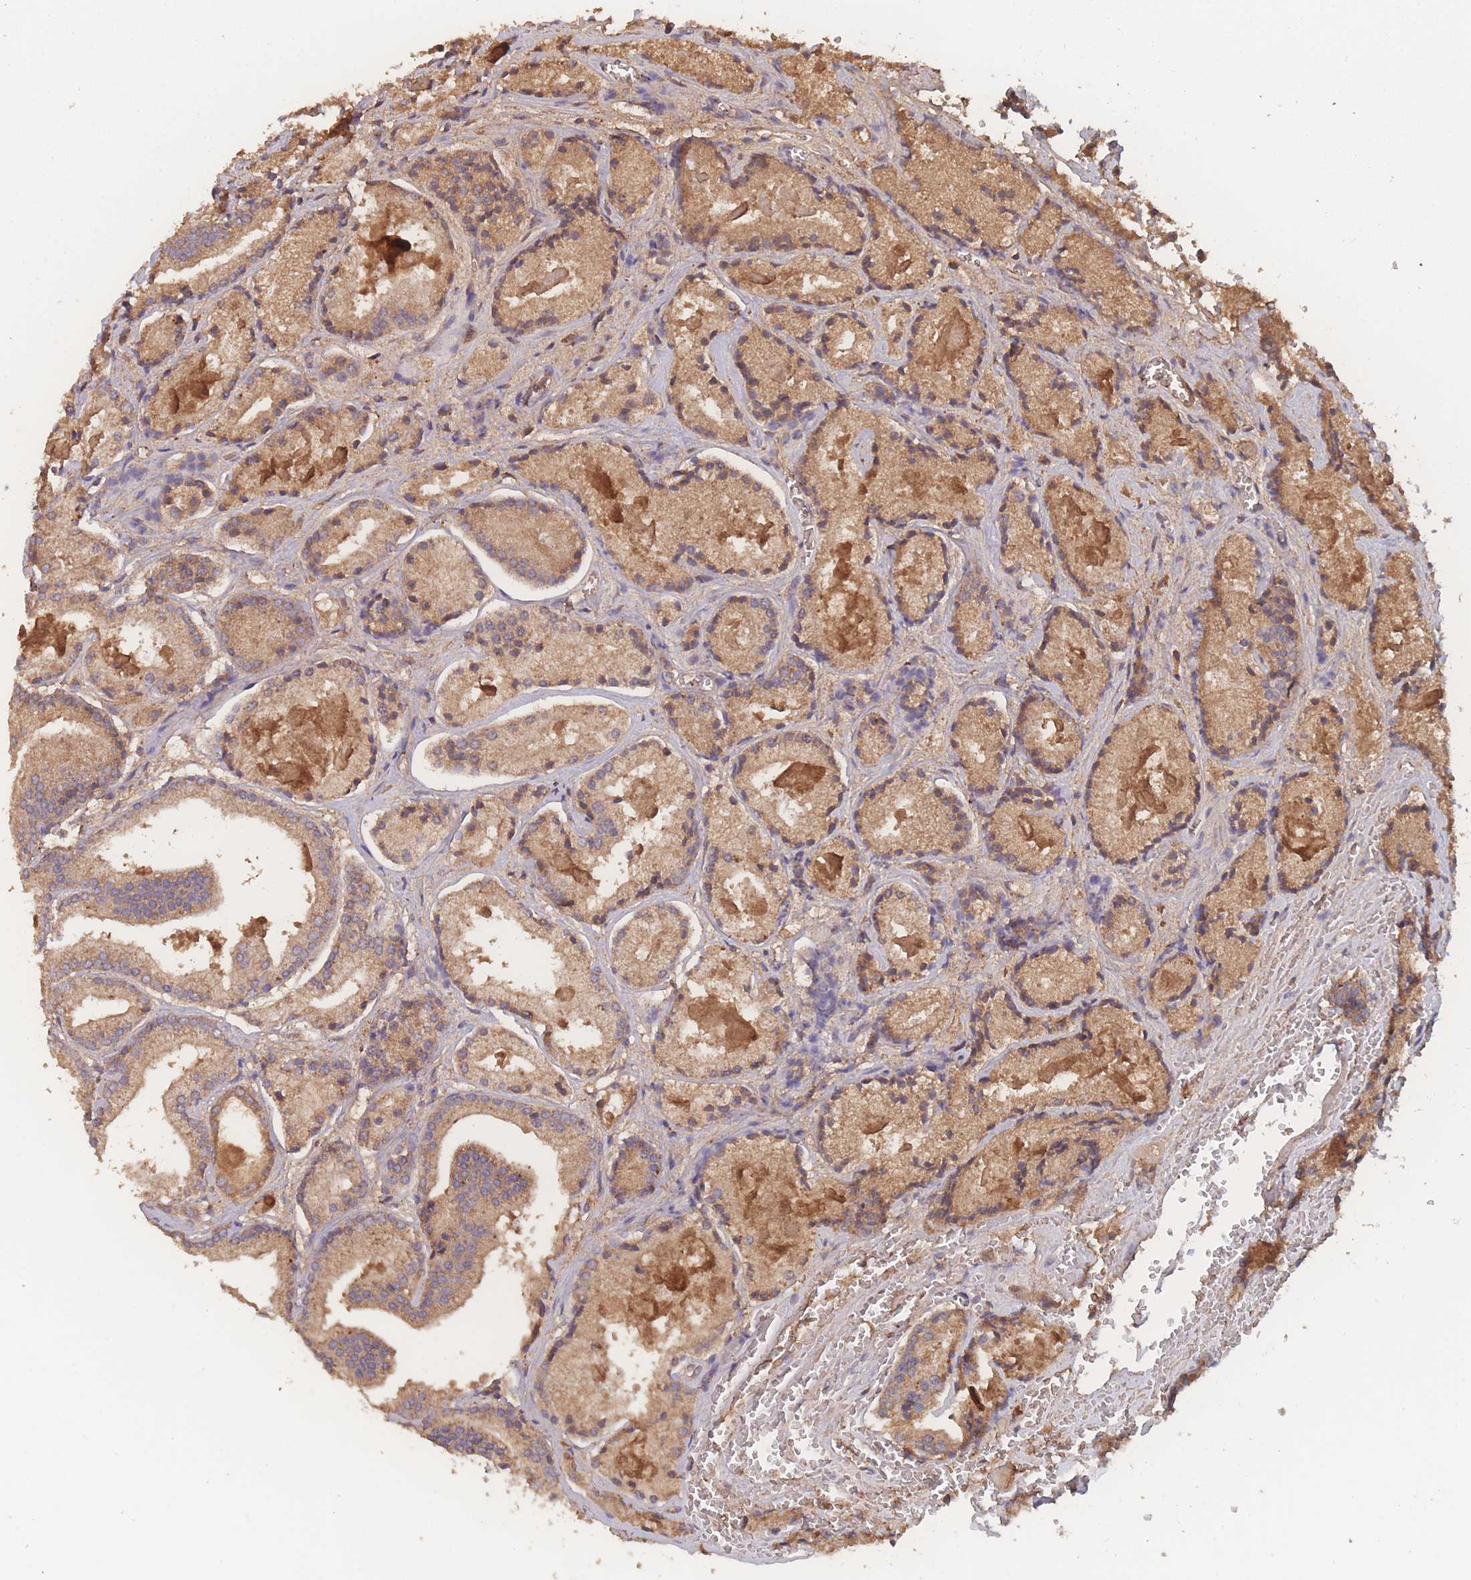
{"staining": {"intensity": "moderate", "quantity": ">75%", "location": "cytoplasmic/membranous"}, "tissue": "prostate cancer", "cell_type": "Tumor cells", "image_type": "cancer", "snomed": [{"axis": "morphology", "description": "Adenocarcinoma, High grade"}, {"axis": "topography", "description": "Prostate"}], "caption": "Protein expression analysis of prostate adenocarcinoma (high-grade) displays moderate cytoplasmic/membranous expression in approximately >75% of tumor cells.", "gene": "ATXN10", "patient": {"sex": "male", "age": 67}}